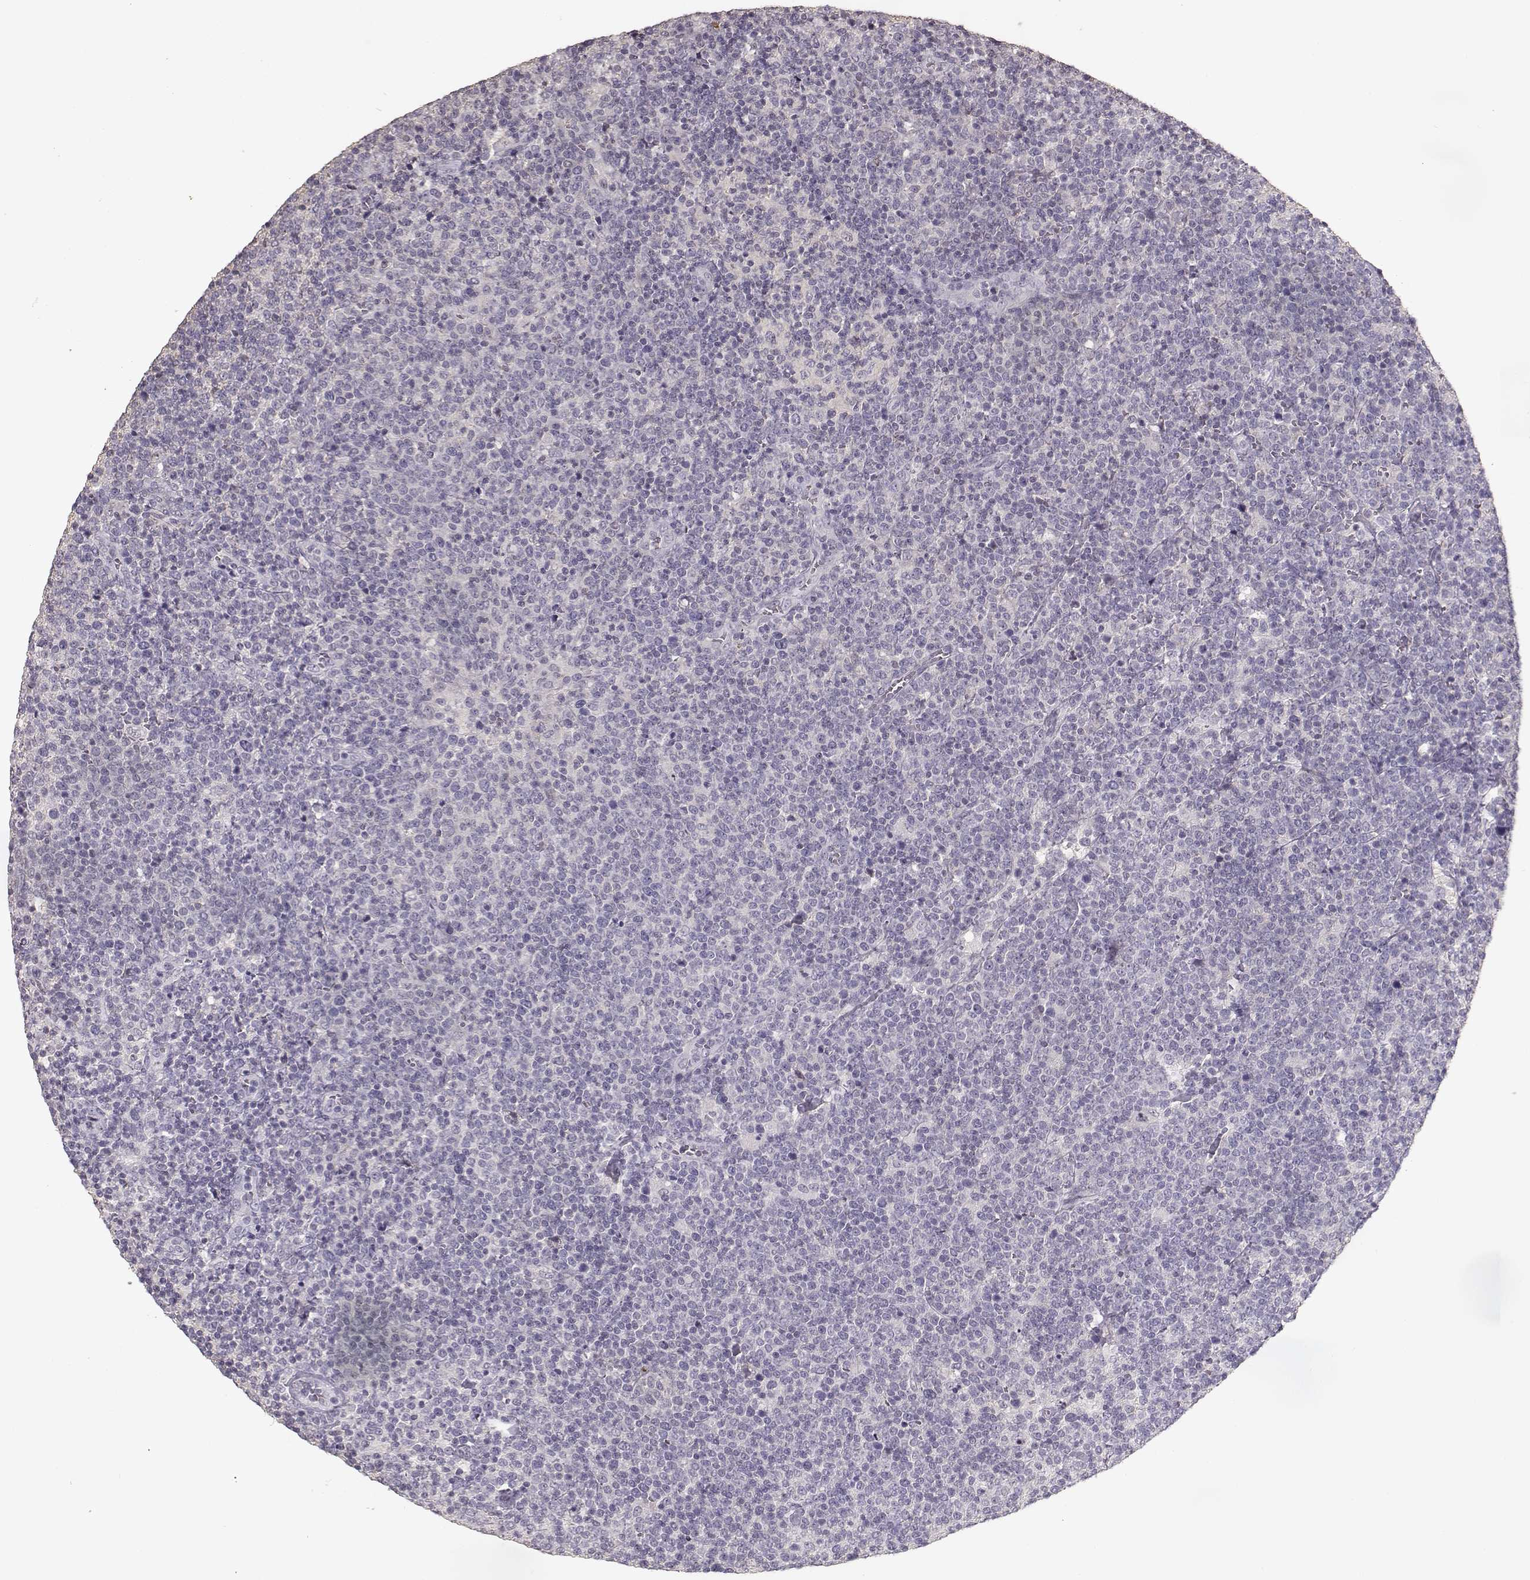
{"staining": {"intensity": "negative", "quantity": "none", "location": "none"}, "tissue": "lymphoma", "cell_type": "Tumor cells", "image_type": "cancer", "snomed": [{"axis": "morphology", "description": "Malignant lymphoma, non-Hodgkin's type, High grade"}, {"axis": "topography", "description": "Lymph node"}], "caption": "The histopathology image shows no staining of tumor cells in lymphoma.", "gene": "UROC1", "patient": {"sex": "male", "age": 61}}